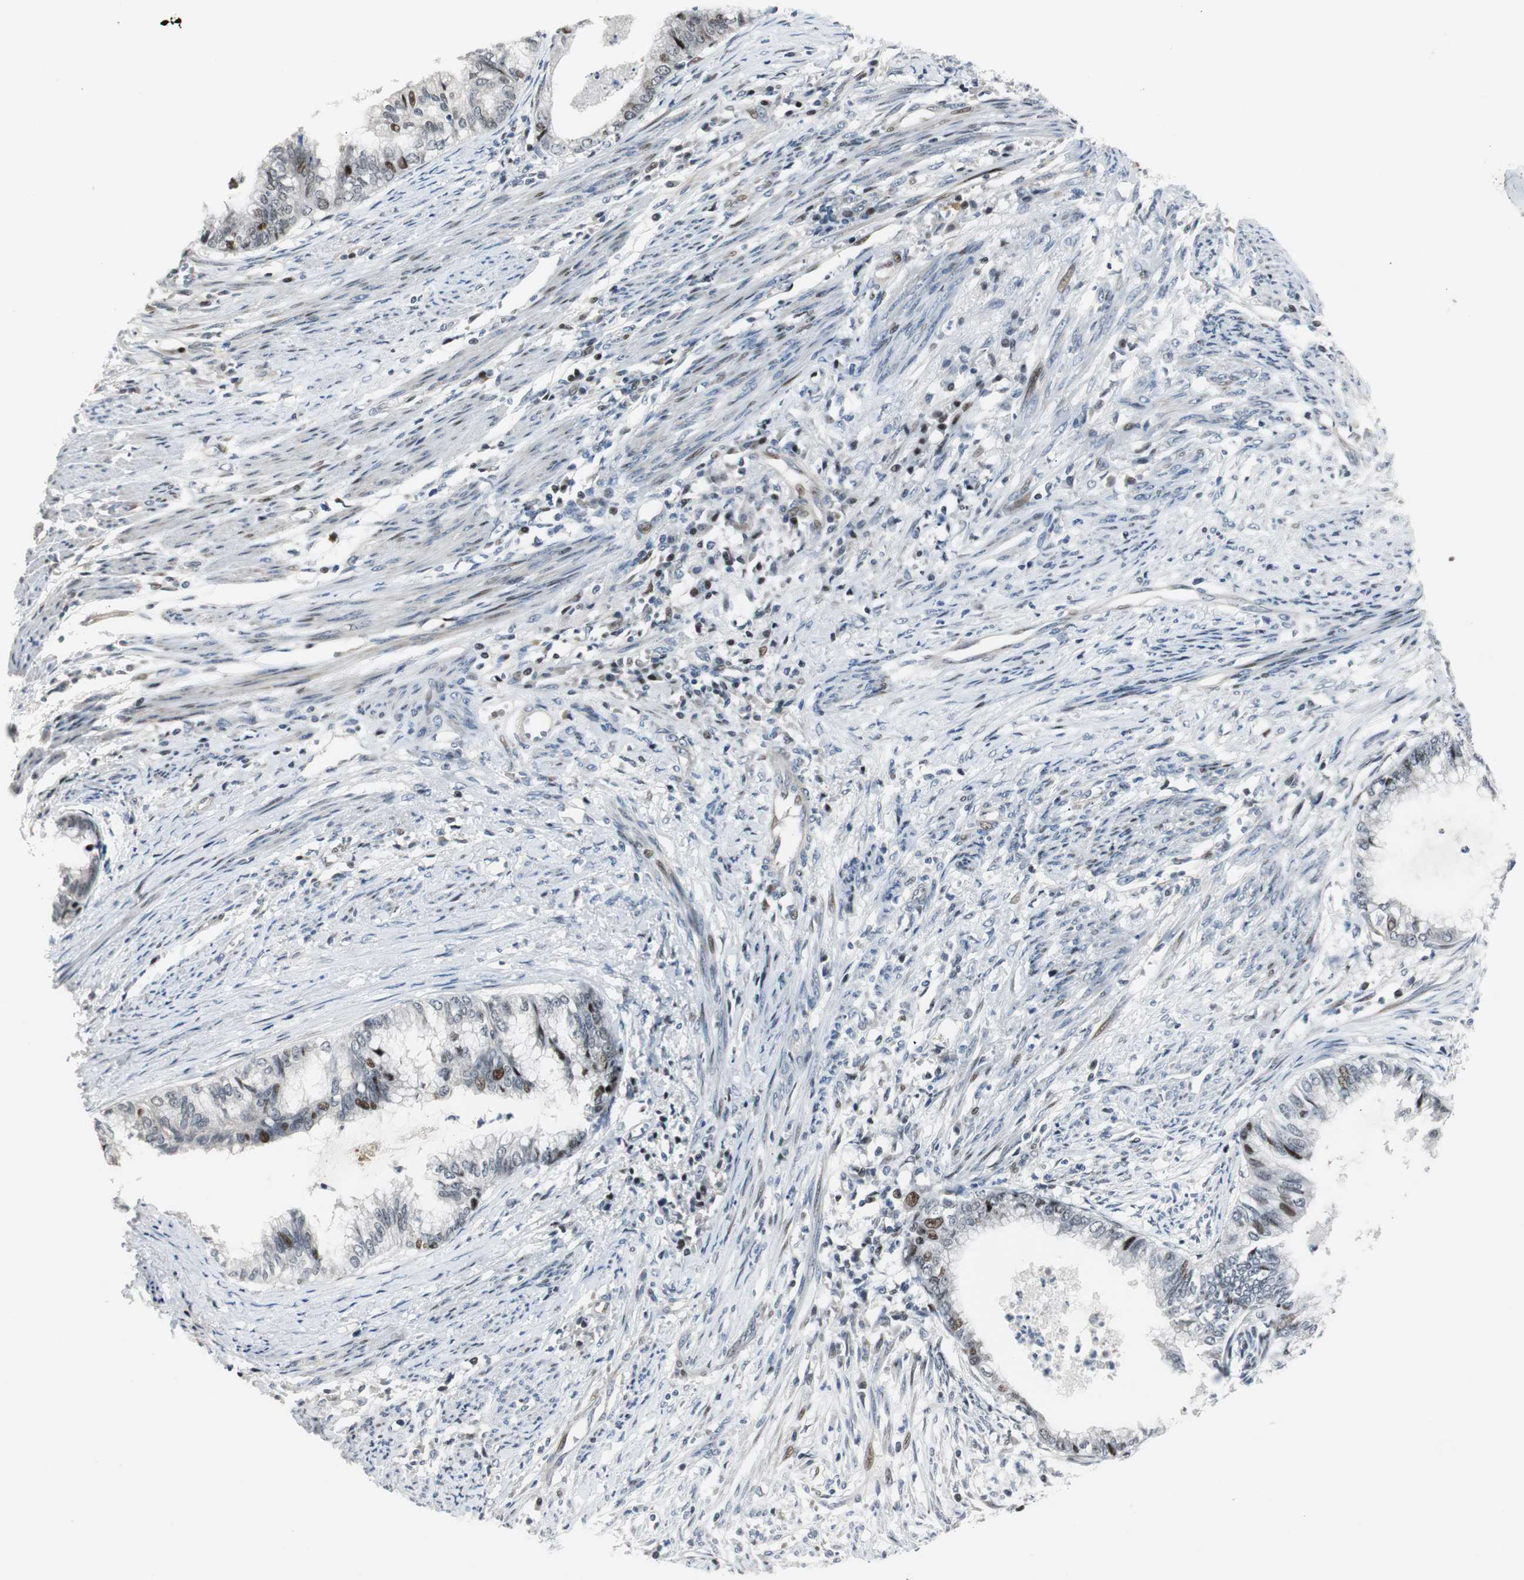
{"staining": {"intensity": "strong", "quantity": "<25%", "location": "nuclear"}, "tissue": "endometrial cancer", "cell_type": "Tumor cells", "image_type": "cancer", "snomed": [{"axis": "morphology", "description": "Adenocarcinoma, NOS"}, {"axis": "topography", "description": "Endometrium"}], "caption": "Brown immunohistochemical staining in endometrial adenocarcinoma displays strong nuclear staining in about <25% of tumor cells.", "gene": "RAD1", "patient": {"sex": "female", "age": 79}}